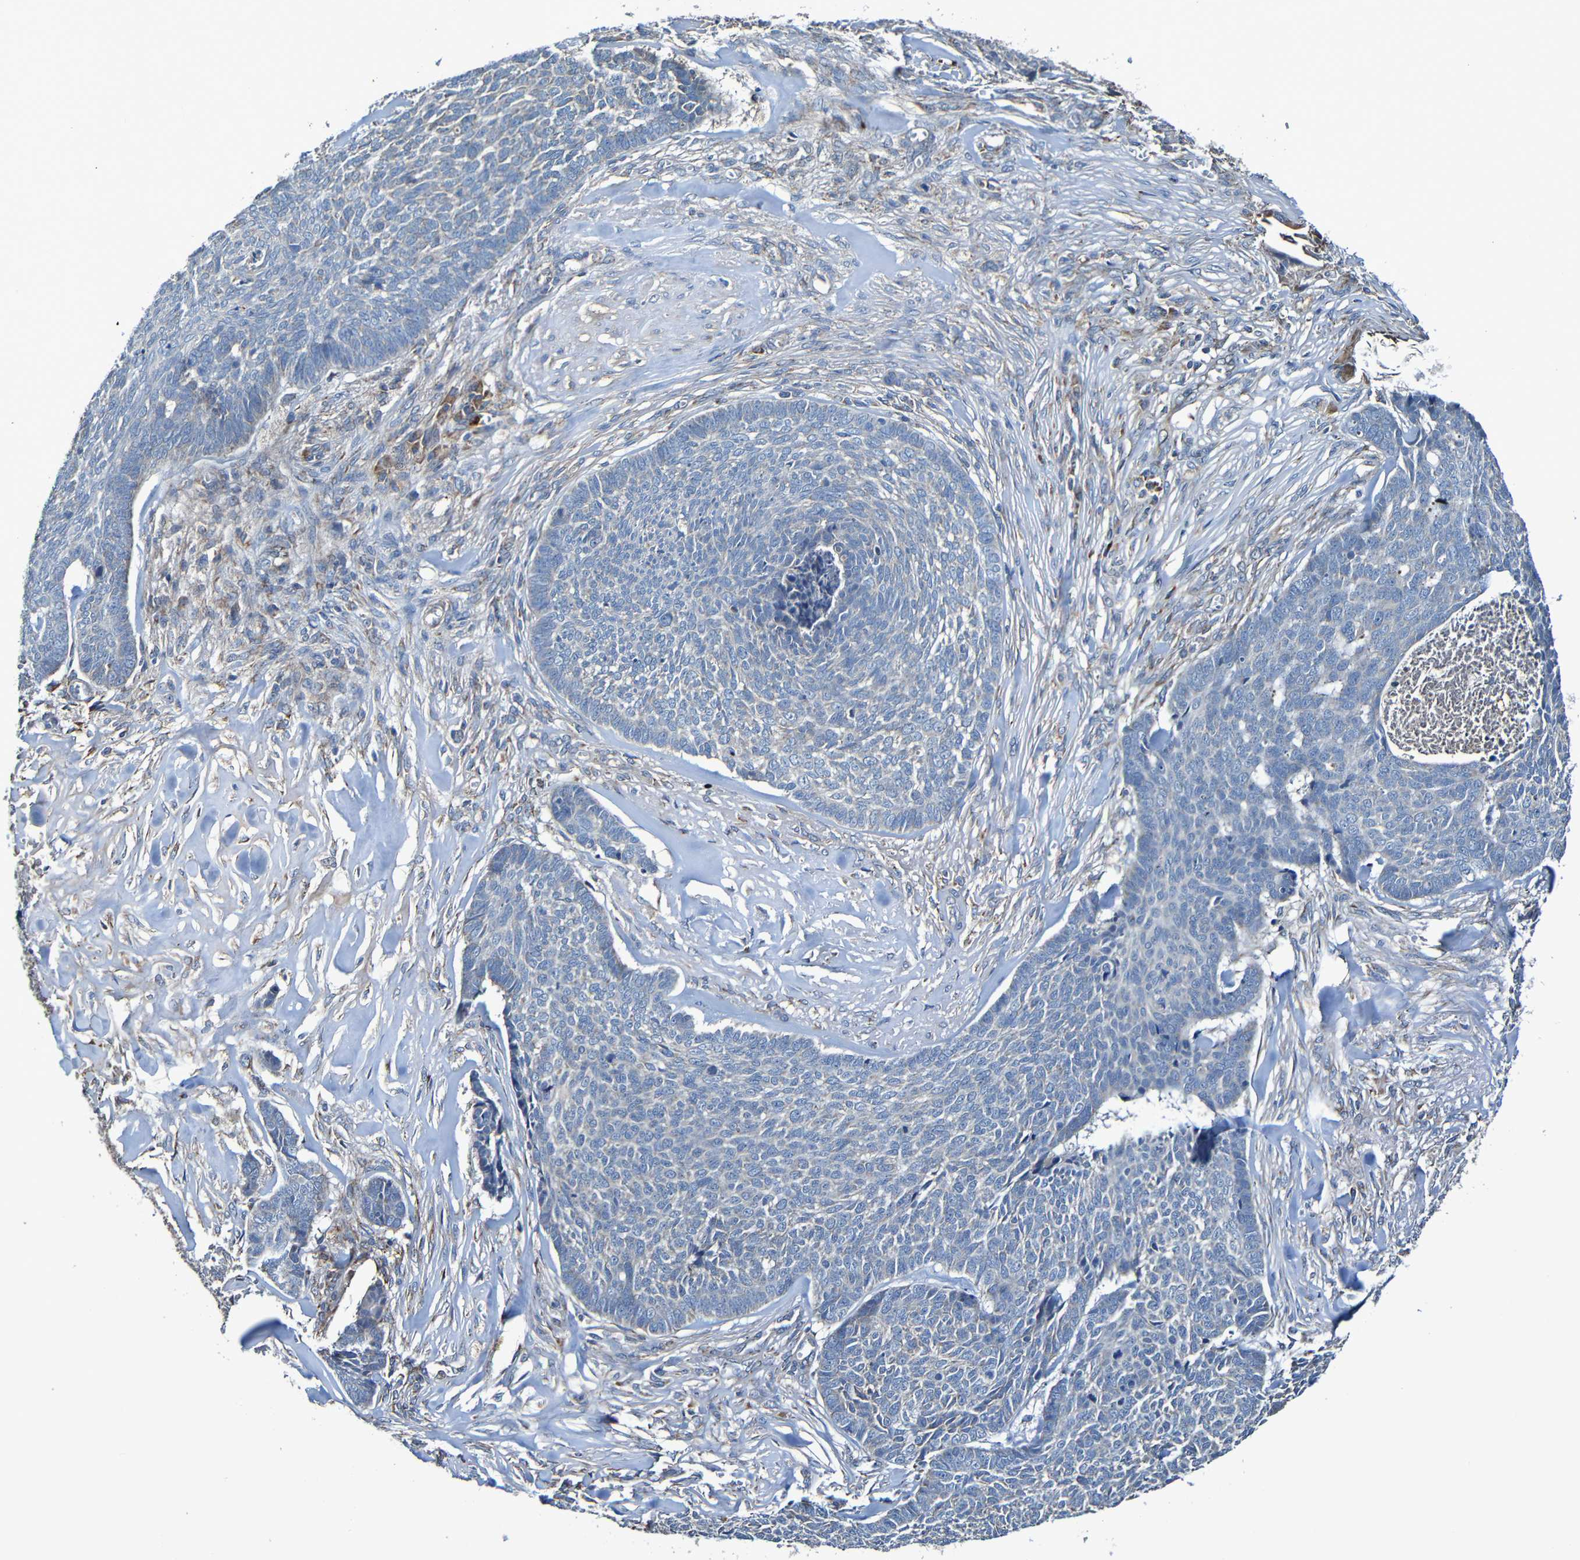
{"staining": {"intensity": "negative", "quantity": "none", "location": "none"}, "tissue": "skin cancer", "cell_type": "Tumor cells", "image_type": "cancer", "snomed": [{"axis": "morphology", "description": "Basal cell carcinoma"}, {"axis": "topography", "description": "Skin"}], "caption": "The histopathology image reveals no significant expression in tumor cells of skin cancer (basal cell carcinoma). (DAB immunohistochemistry visualized using brightfield microscopy, high magnification).", "gene": "ADAM15", "patient": {"sex": "male", "age": 84}}